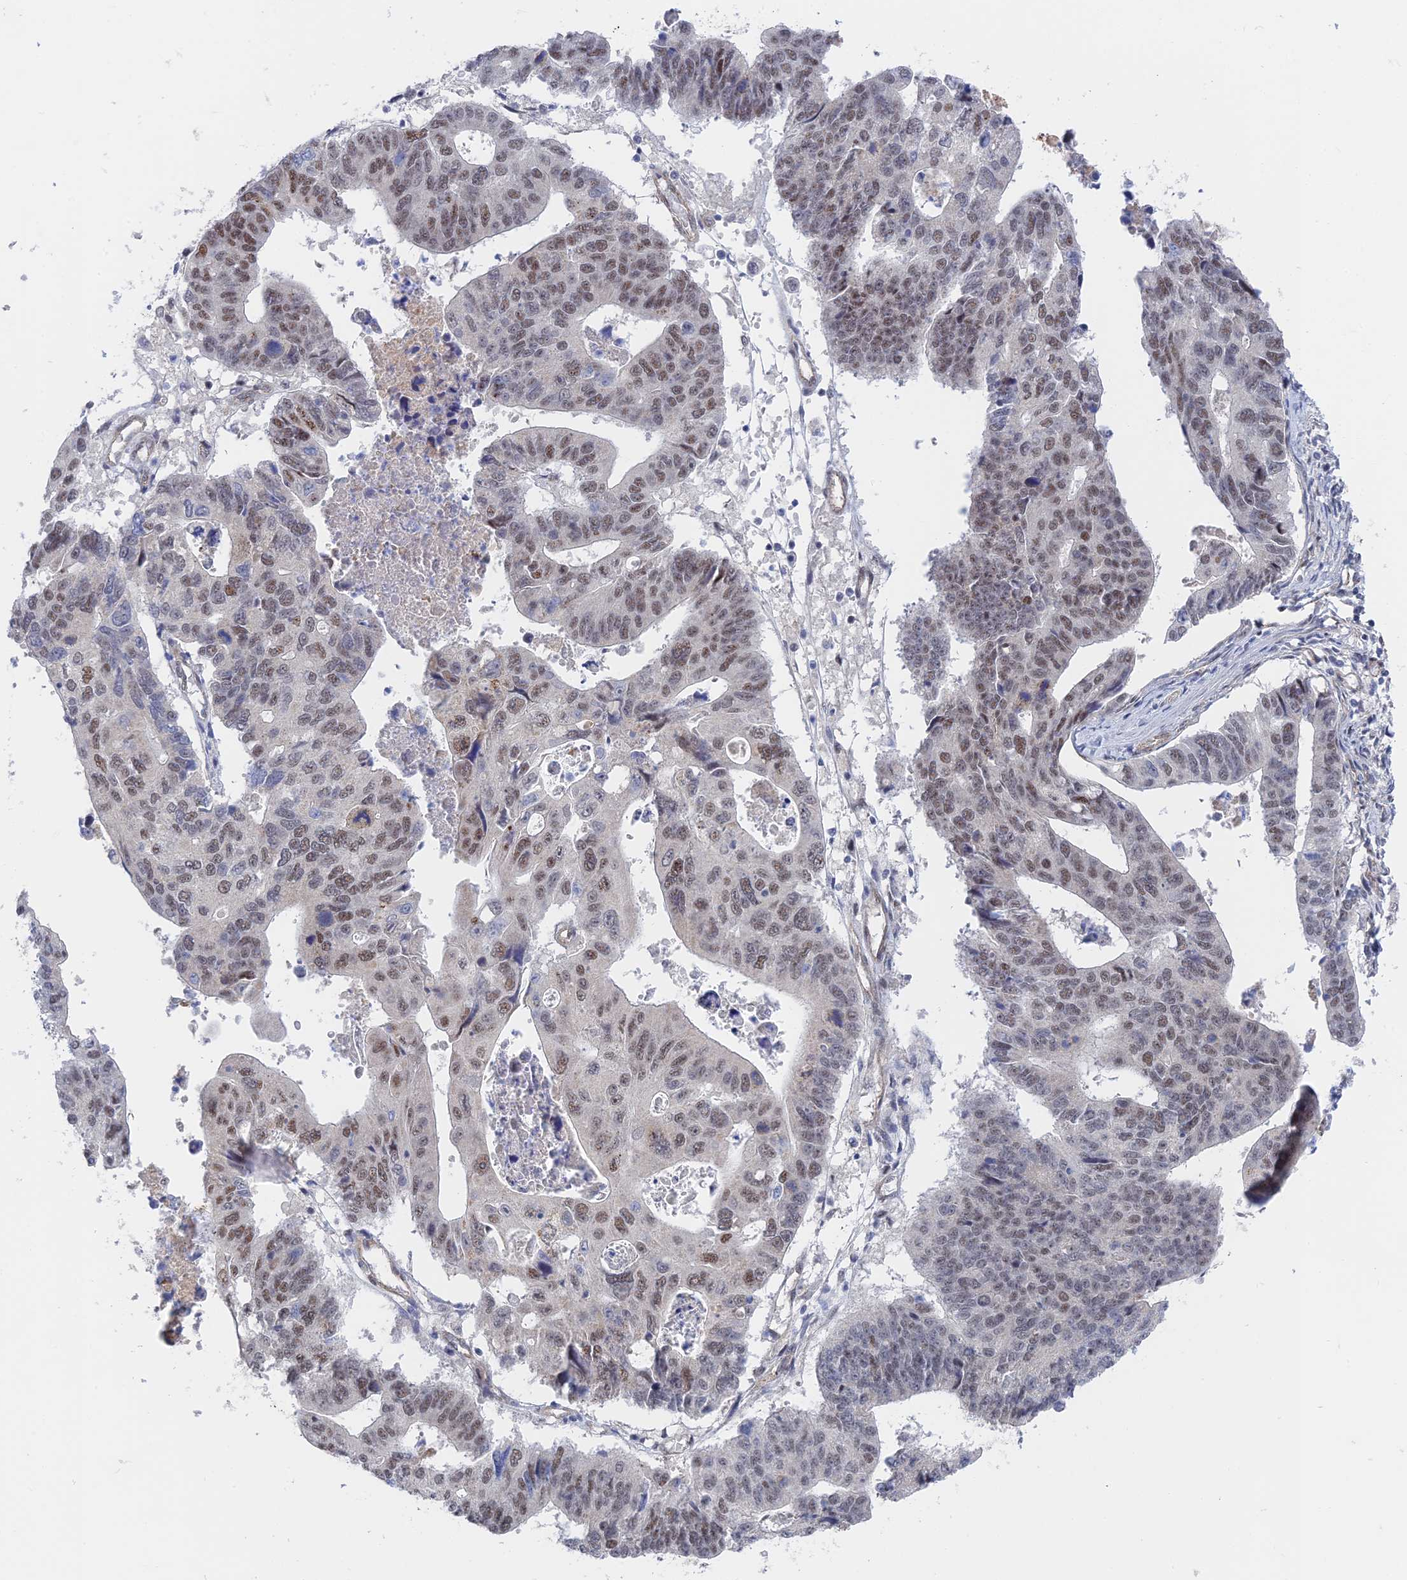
{"staining": {"intensity": "weak", "quantity": ">75%", "location": "nuclear"}, "tissue": "stomach cancer", "cell_type": "Tumor cells", "image_type": "cancer", "snomed": [{"axis": "morphology", "description": "Adenocarcinoma, NOS"}, {"axis": "topography", "description": "Stomach"}], "caption": "Protein staining of stomach adenocarcinoma tissue shows weak nuclear positivity in about >75% of tumor cells.", "gene": "CFAP92", "patient": {"sex": "male", "age": 59}}